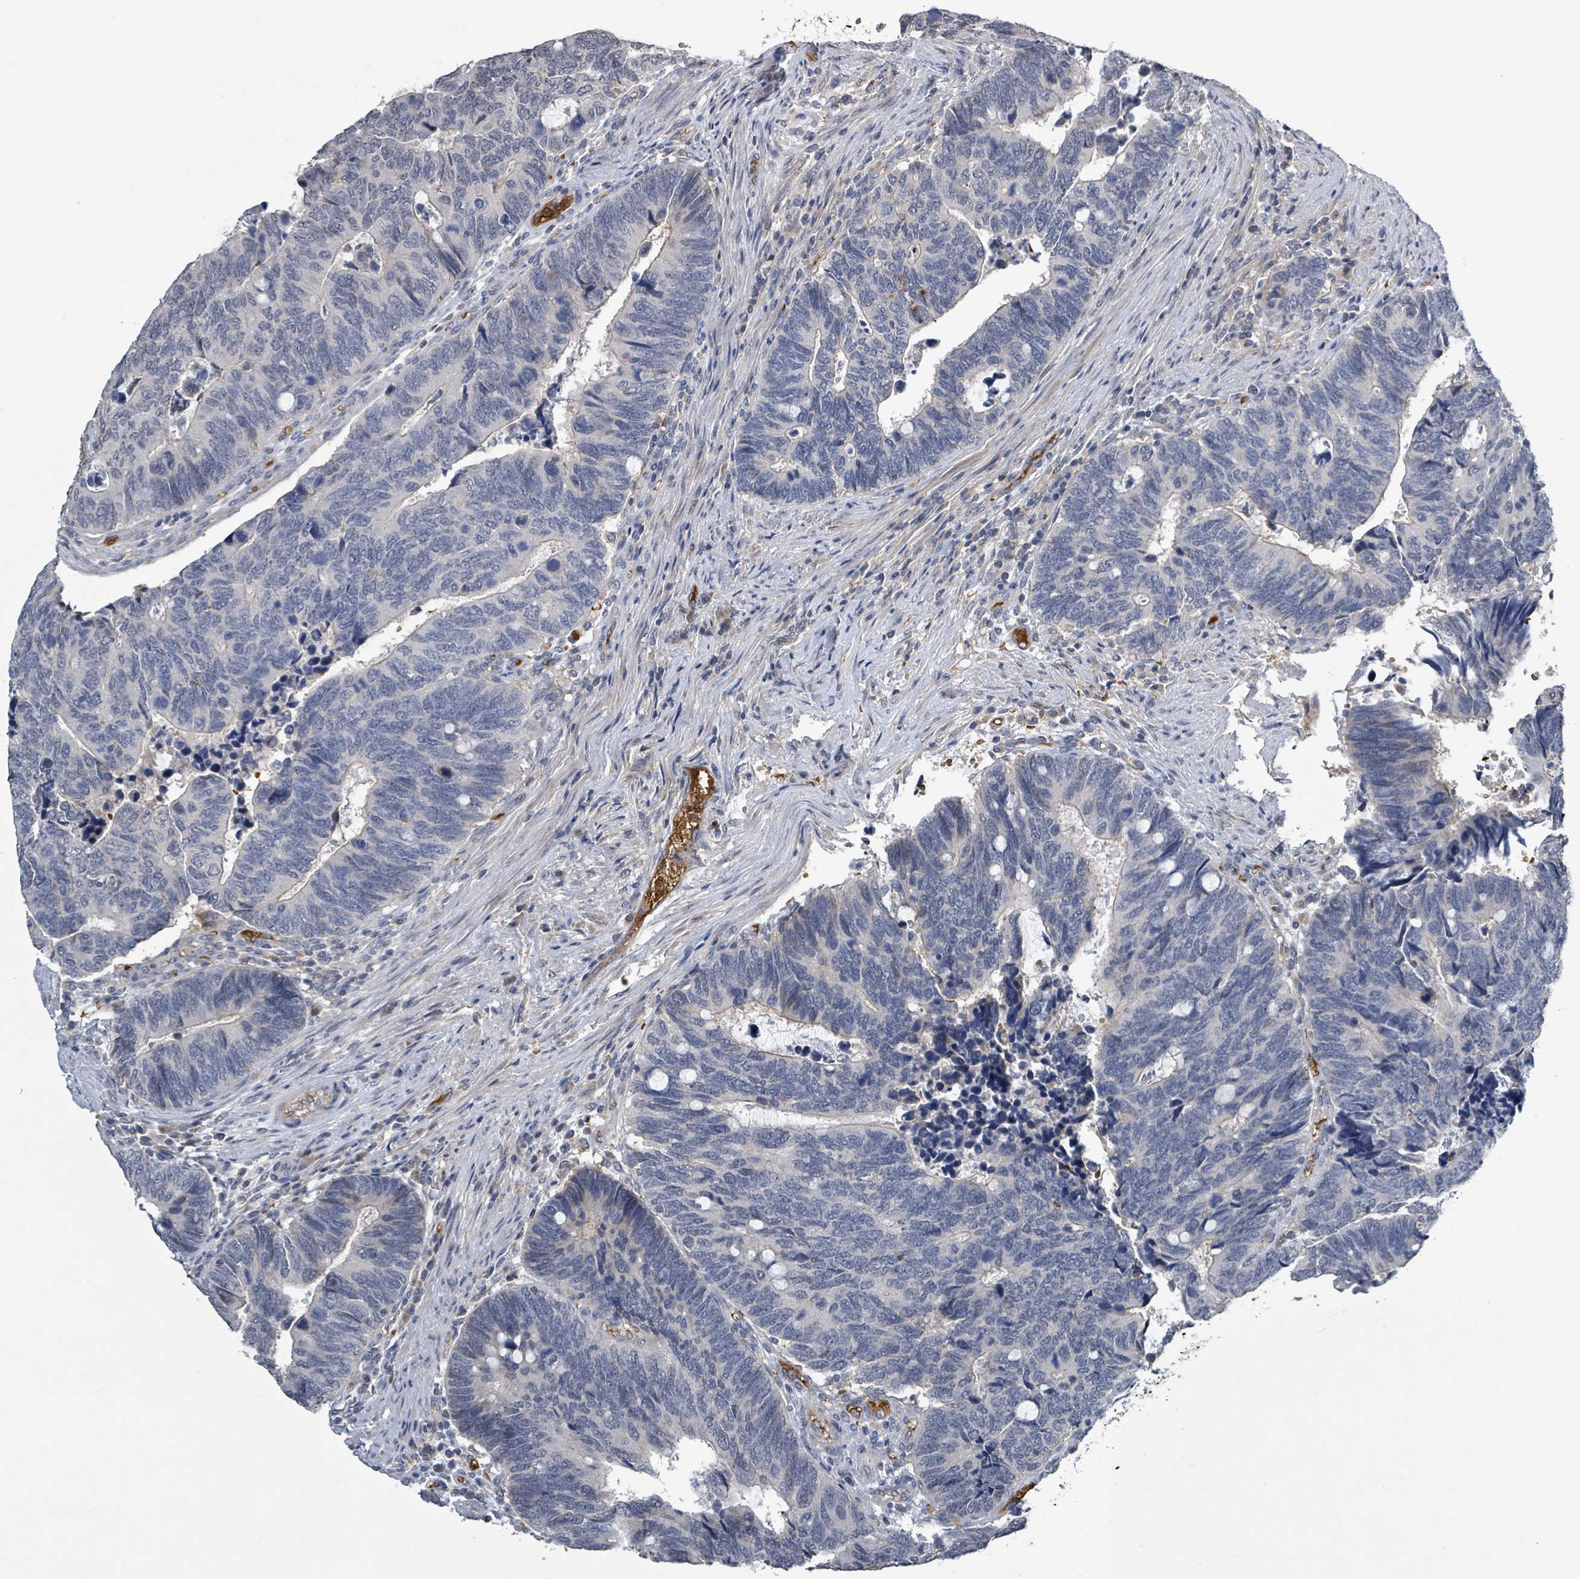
{"staining": {"intensity": "negative", "quantity": "none", "location": "none"}, "tissue": "colorectal cancer", "cell_type": "Tumor cells", "image_type": "cancer", "snomed": [{"axis": "morphology", "description": "Adenocarcinoma, NOS"}, {"axis": "topography", "description": "Colon"}], "caption": "Histopathology image shows no protein expression in tumor cells of colorectal cancer tissue.", "gene": "SEBOX", "patient": {"sex": "male", "age": 87}}